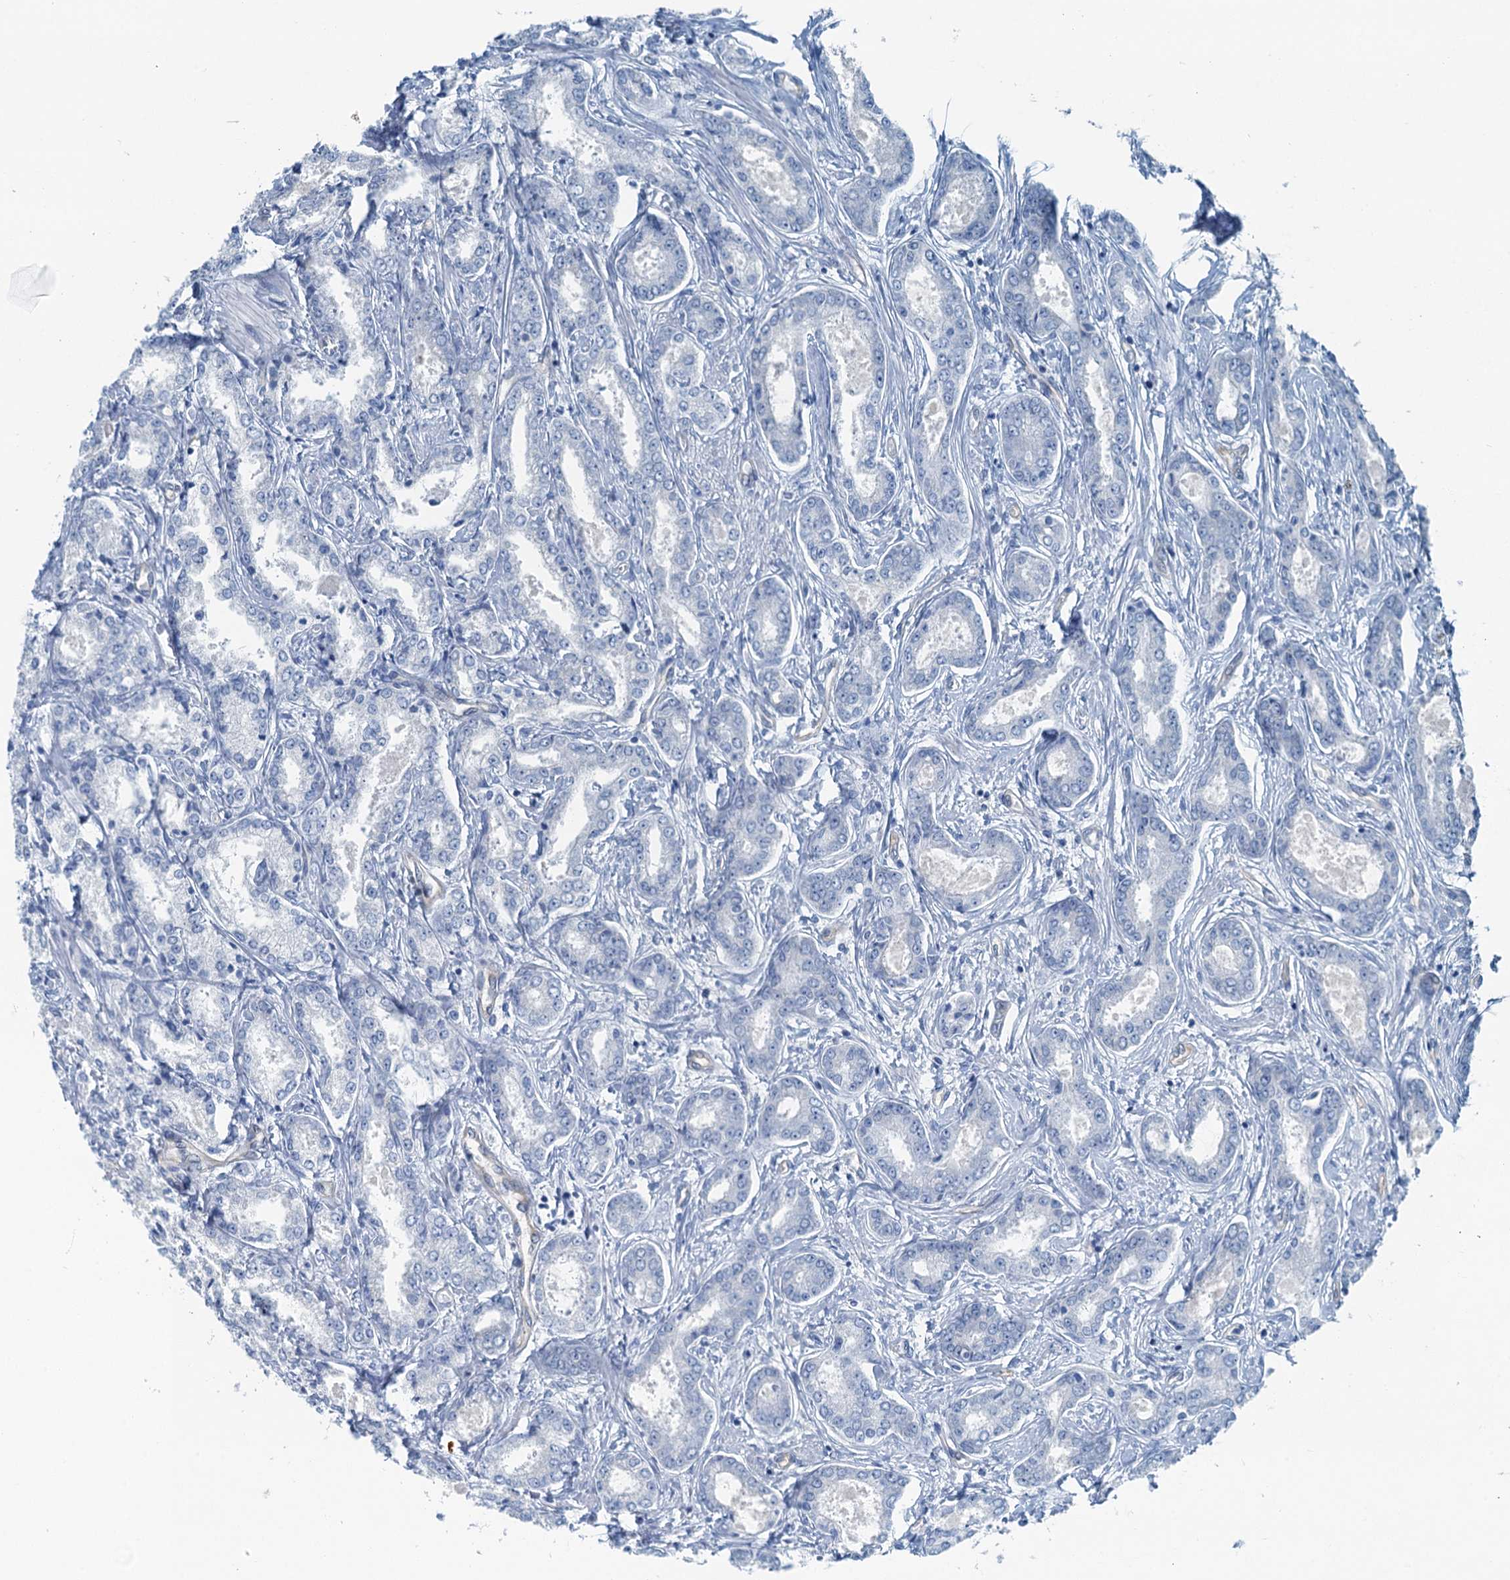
{"staining": {"intensity": "negative", "quantity": "none", "location": "none"}, "tissue": "prostate cancer", "cell_type": "Tumor cells", "image_type": "cancer", "snomed": [{"axis": "morphology", "description": "Adenocarcinoma, Low grade"}, {"axis": "topography", "description": "Prostate"}], "caption": "High power microscopy micrograph of an immunohistochemistry histopathology image of prostate cancer (low-grade adenocarcinoma), revealing no significant positivity in tumor cells.", "gene": "GFOD2", "patient": {"sex": "male", "age": 68}}